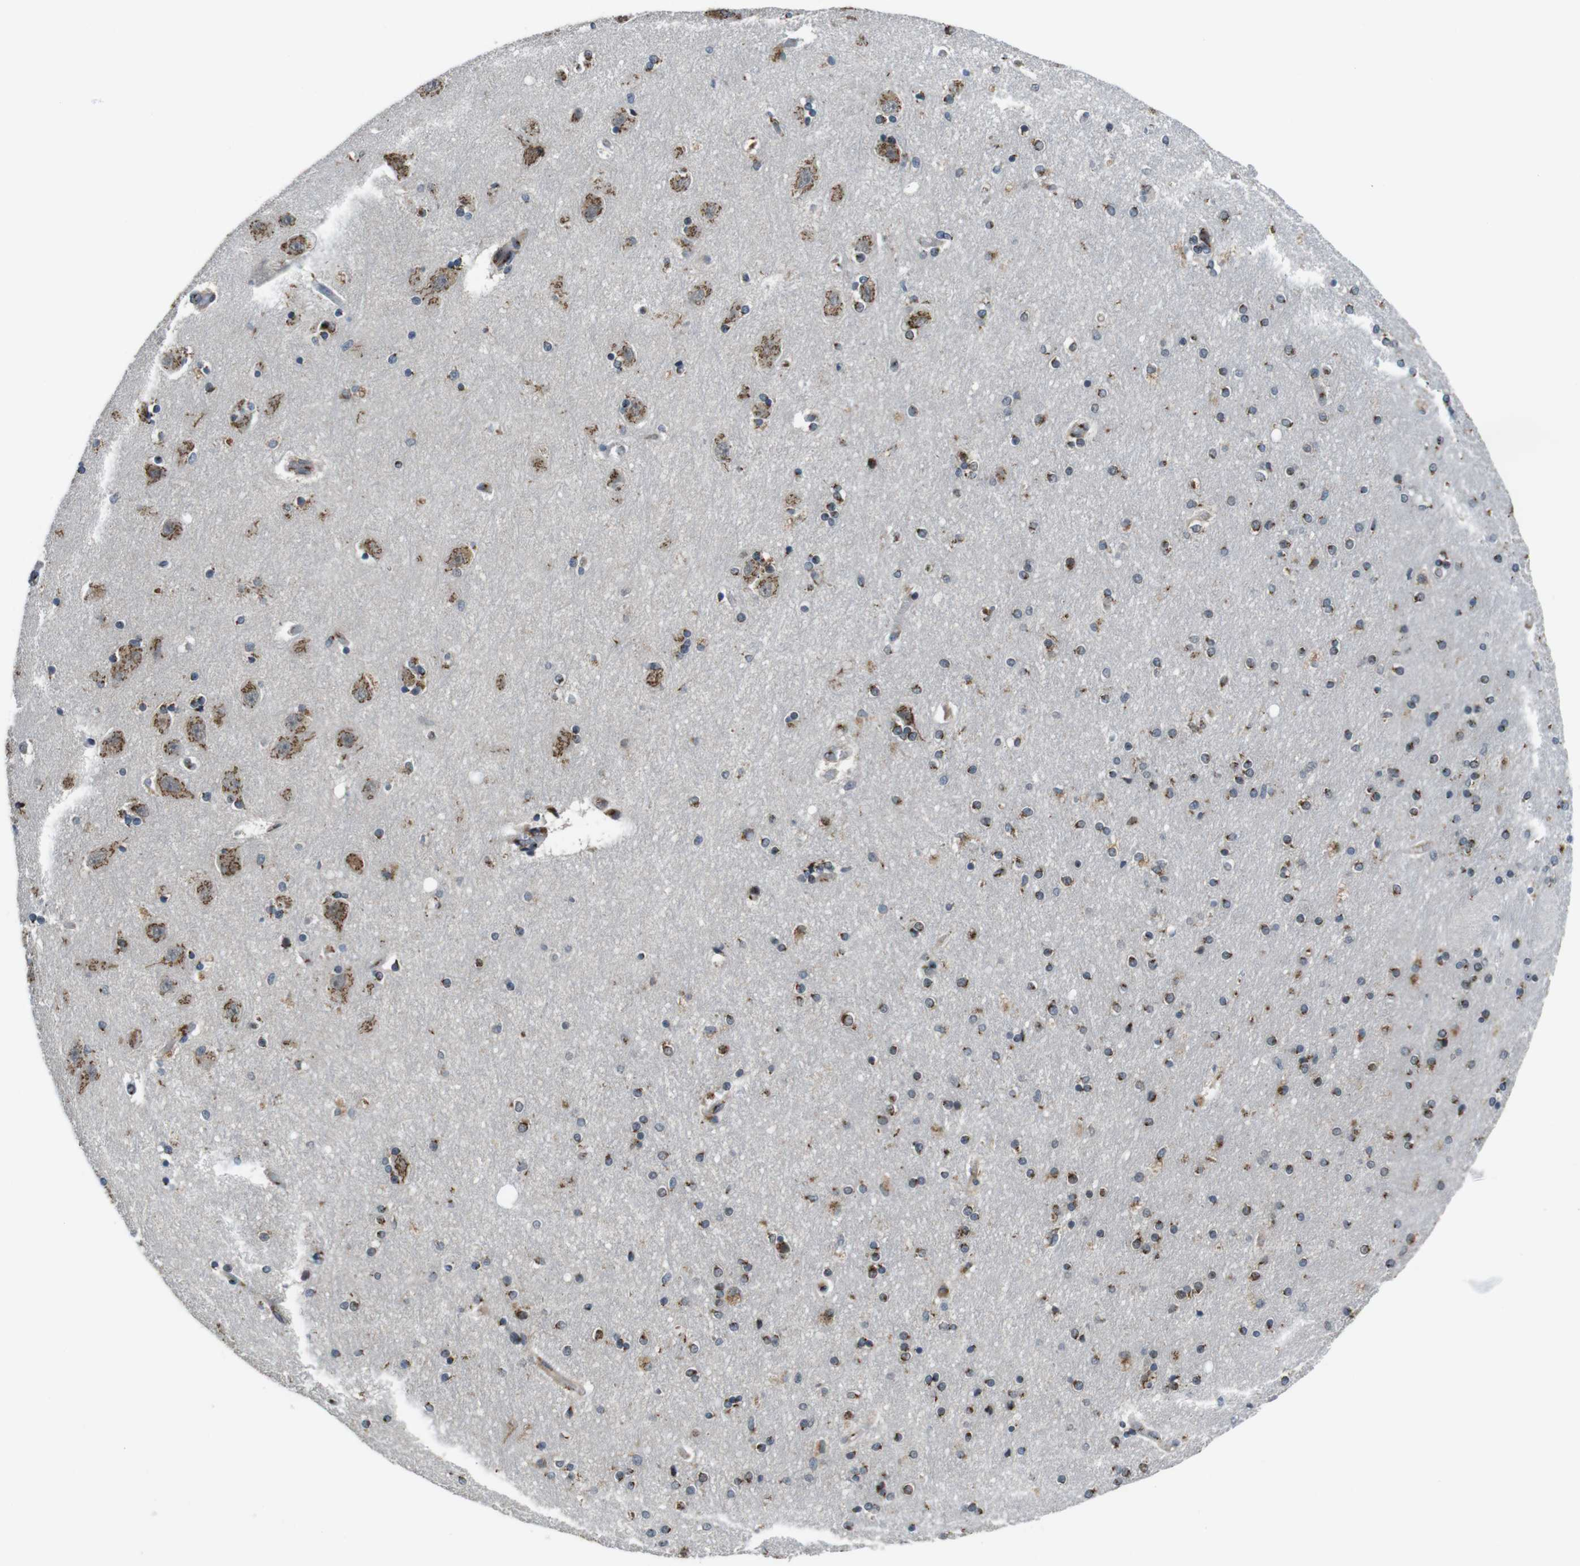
{"staining": {"intensity": "strong", "quantity": ">75%", "location": "cytoplasmic/membranous"}, "tissue": "hippocampus", "cell_type": "Glial cells", "image_type": "normal", "snomed": [{"axis": "morphology", "description": "Normal tissue, NOS"}, {"axis": "topography", "description": "Hippocampus"}], "caption": "There is high levels of strong cytoplasmic/membranous staining in glial cells of benign hippocampus, as demonstrated by immunohistochemical staining (brown color).", "gene": "ZFPL1", "patient": {"sex": "female", "age": 54}}